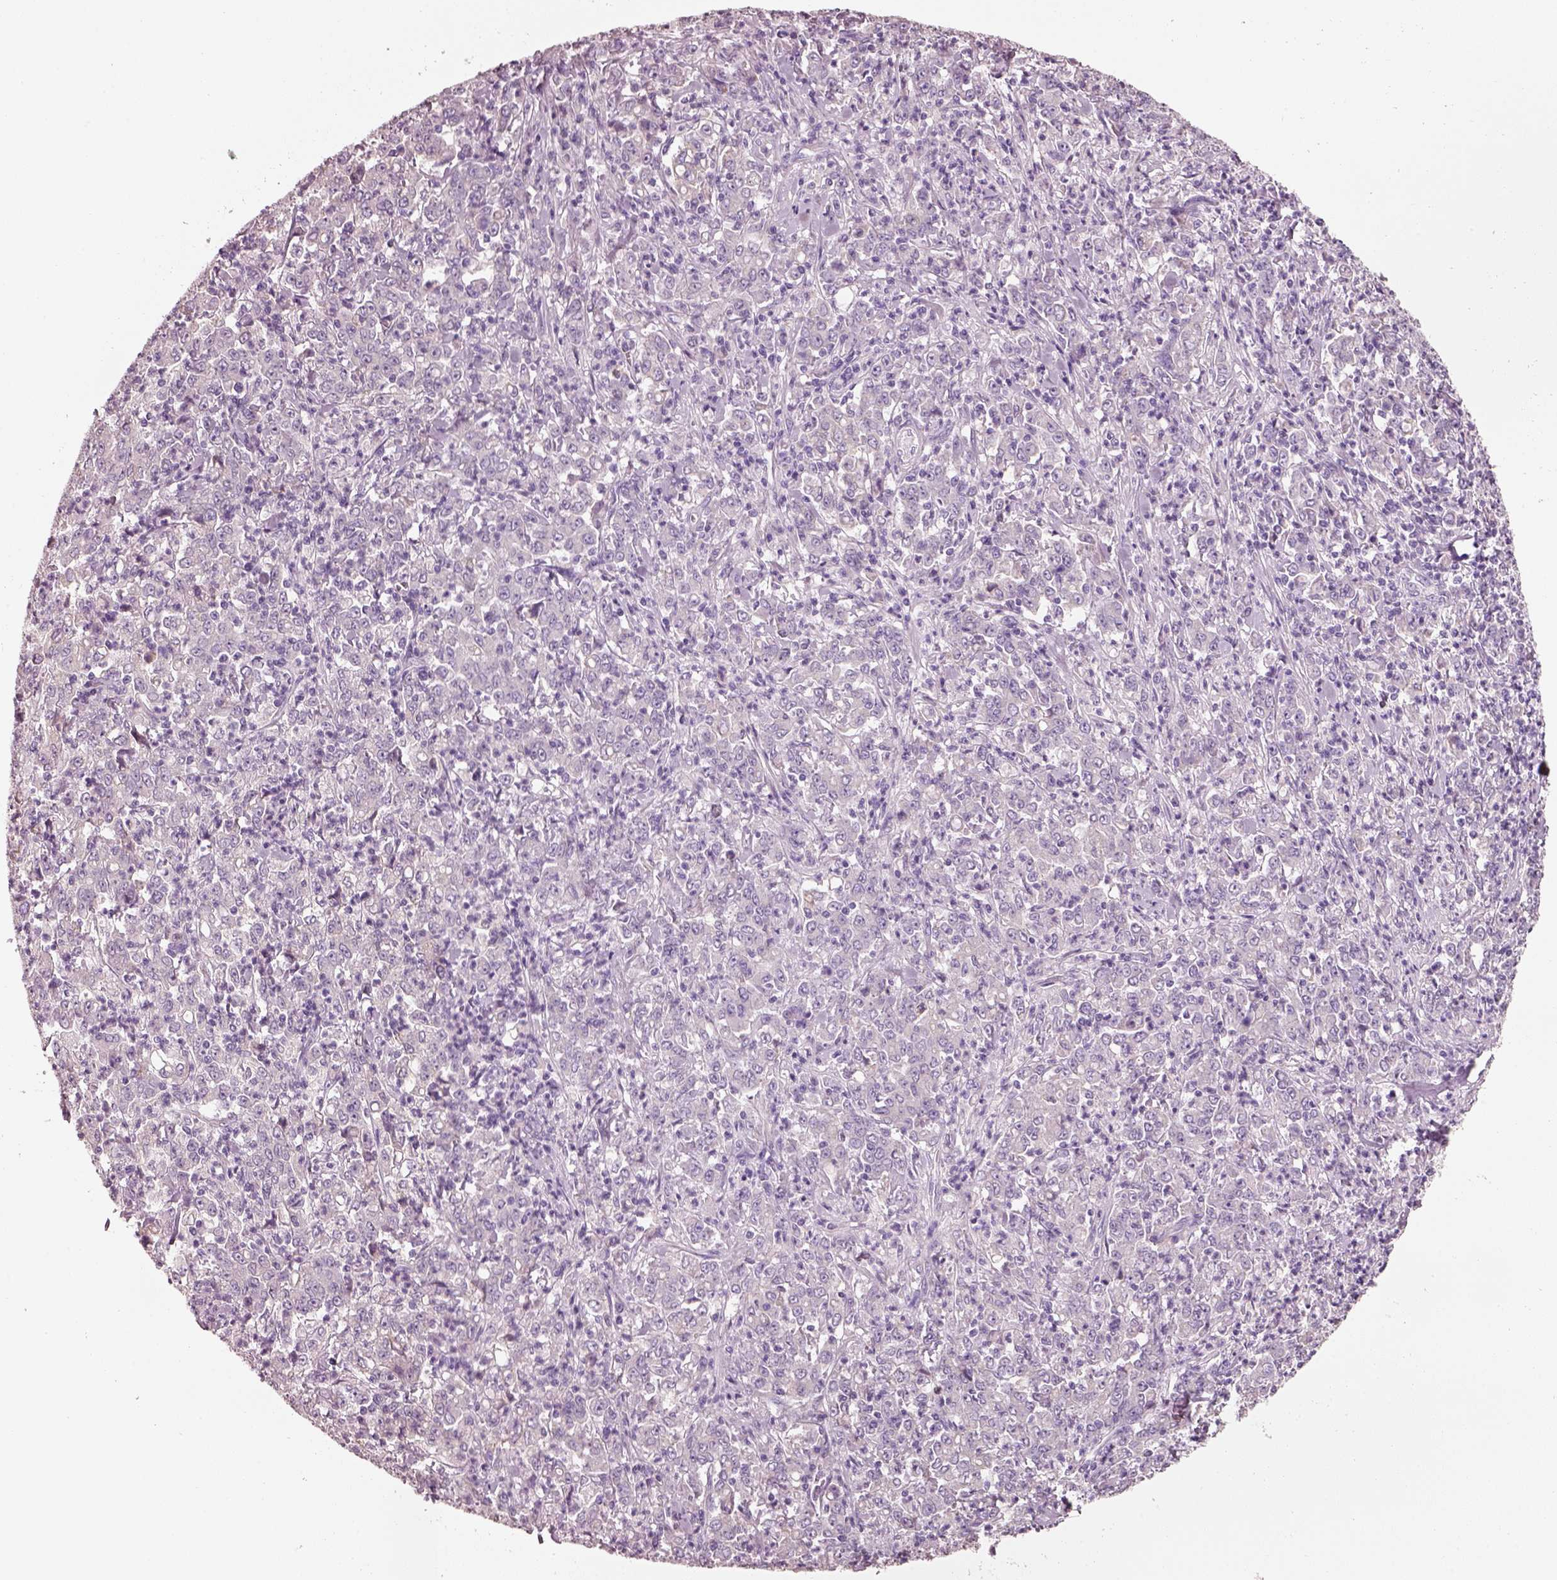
{"staining": {"intensity": "negative", "quantity": "none", "location": "none"}, "tissue": "stomach cancer", "cell_type": "Tumor cells", "image_type": "cancer", "snomed": [{"axis": "morphology", "description": "Adenocarcinoma, NOS"}, {"axis": "topography", "description": "Stomach, lower"}], "caption": "High magnification brightfield microscopy of stomach cancer stained with DAB (brown) and counterstained with hematoxylin (blue): tumor cells show no significant positivity.", "gene": "PNOC", "patient": {"sex": "female", "age": 71}}